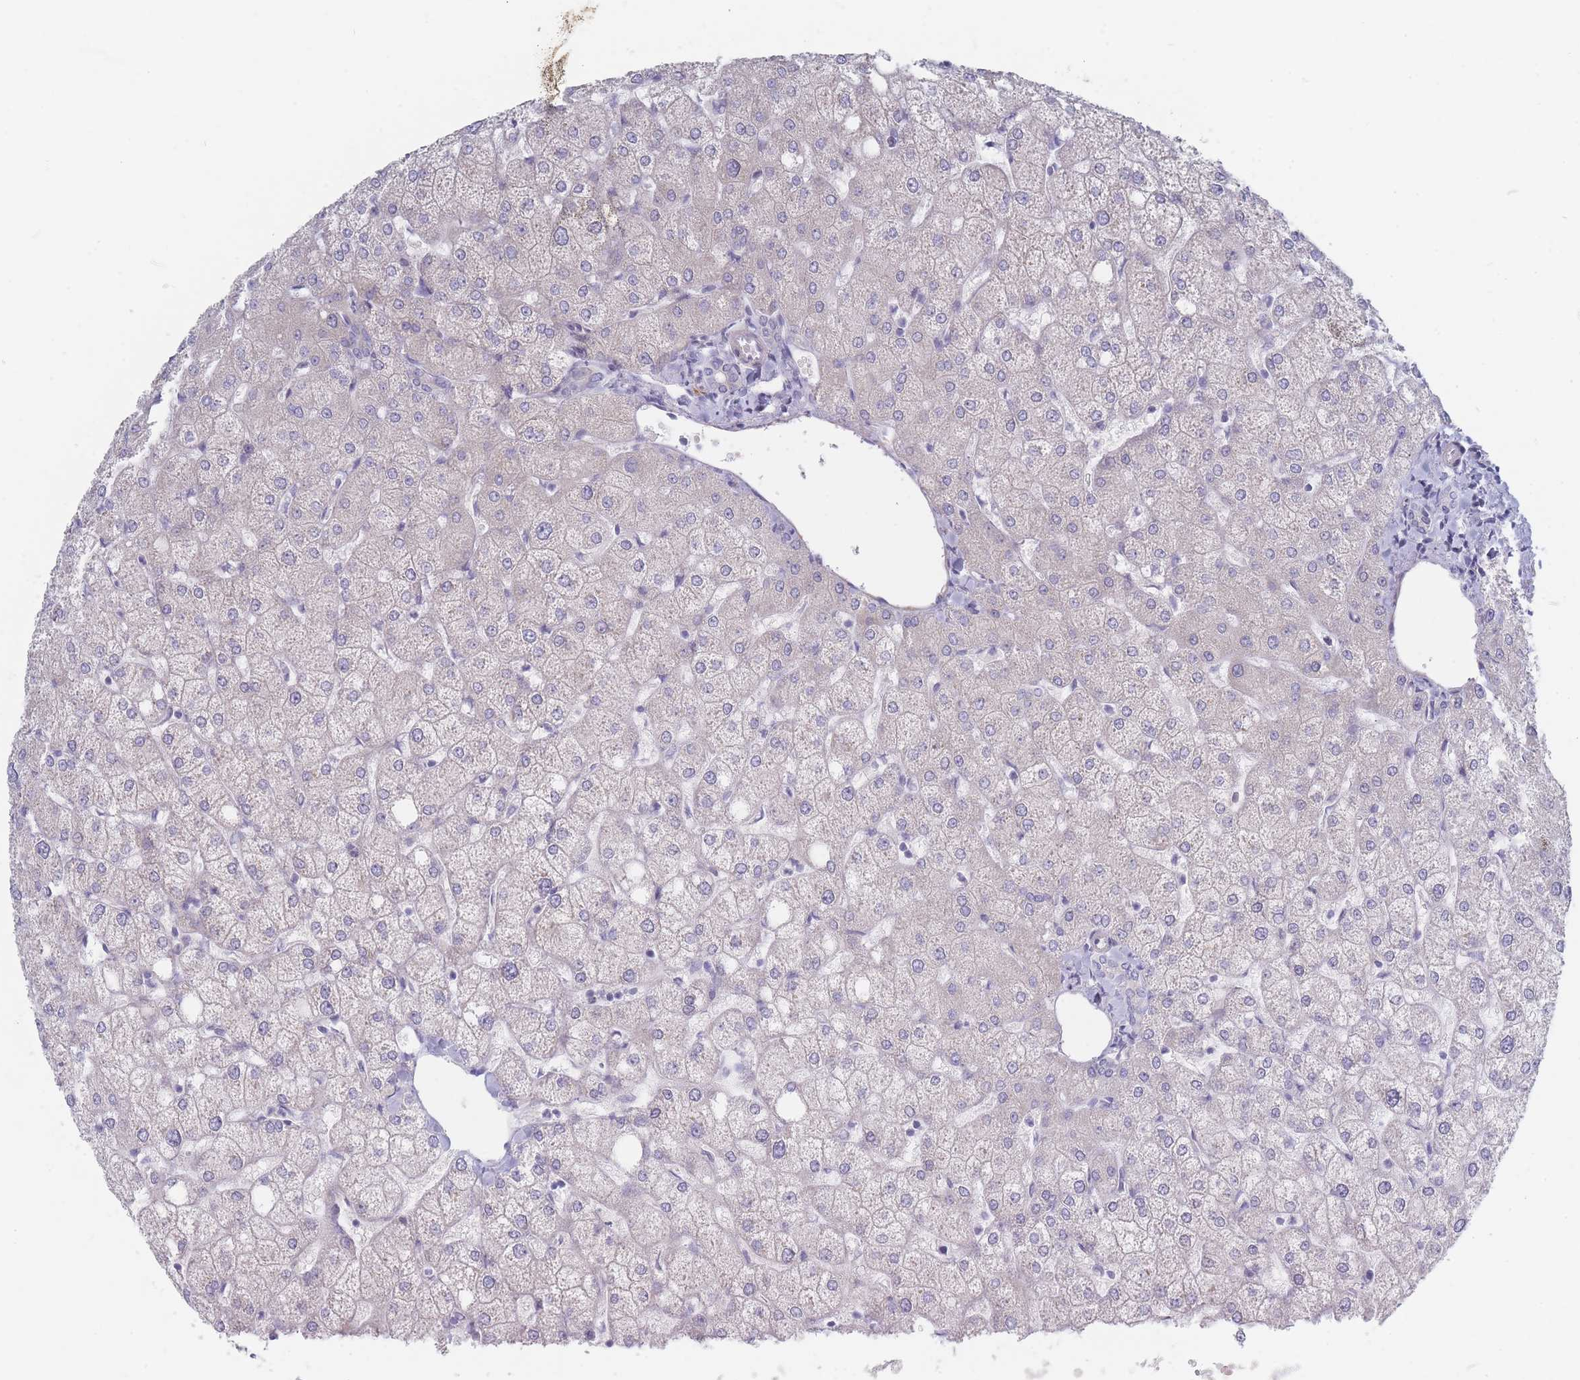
{"staining": {"intensity": "negative", "quantity": "none", "location": "none"}, "tissue": "liver", "cell_type": "Cholangiocytes", "image_type": "normal", "snomed": [{"axis": "morphology", "description": "Normal tissue, NOS"}, {"axis": "topography", "description": "Liver"}], "caption": "High magnification brightfield microscopy of unremarkable liver stained with DAB (3,3'-diaminobenzidine) (brown) and counterstained with hematoxylin (blue): cholangiocytes show no significant expression.", "gene": "SPATS1", "patient": {"sex": "female", "age": 54}}